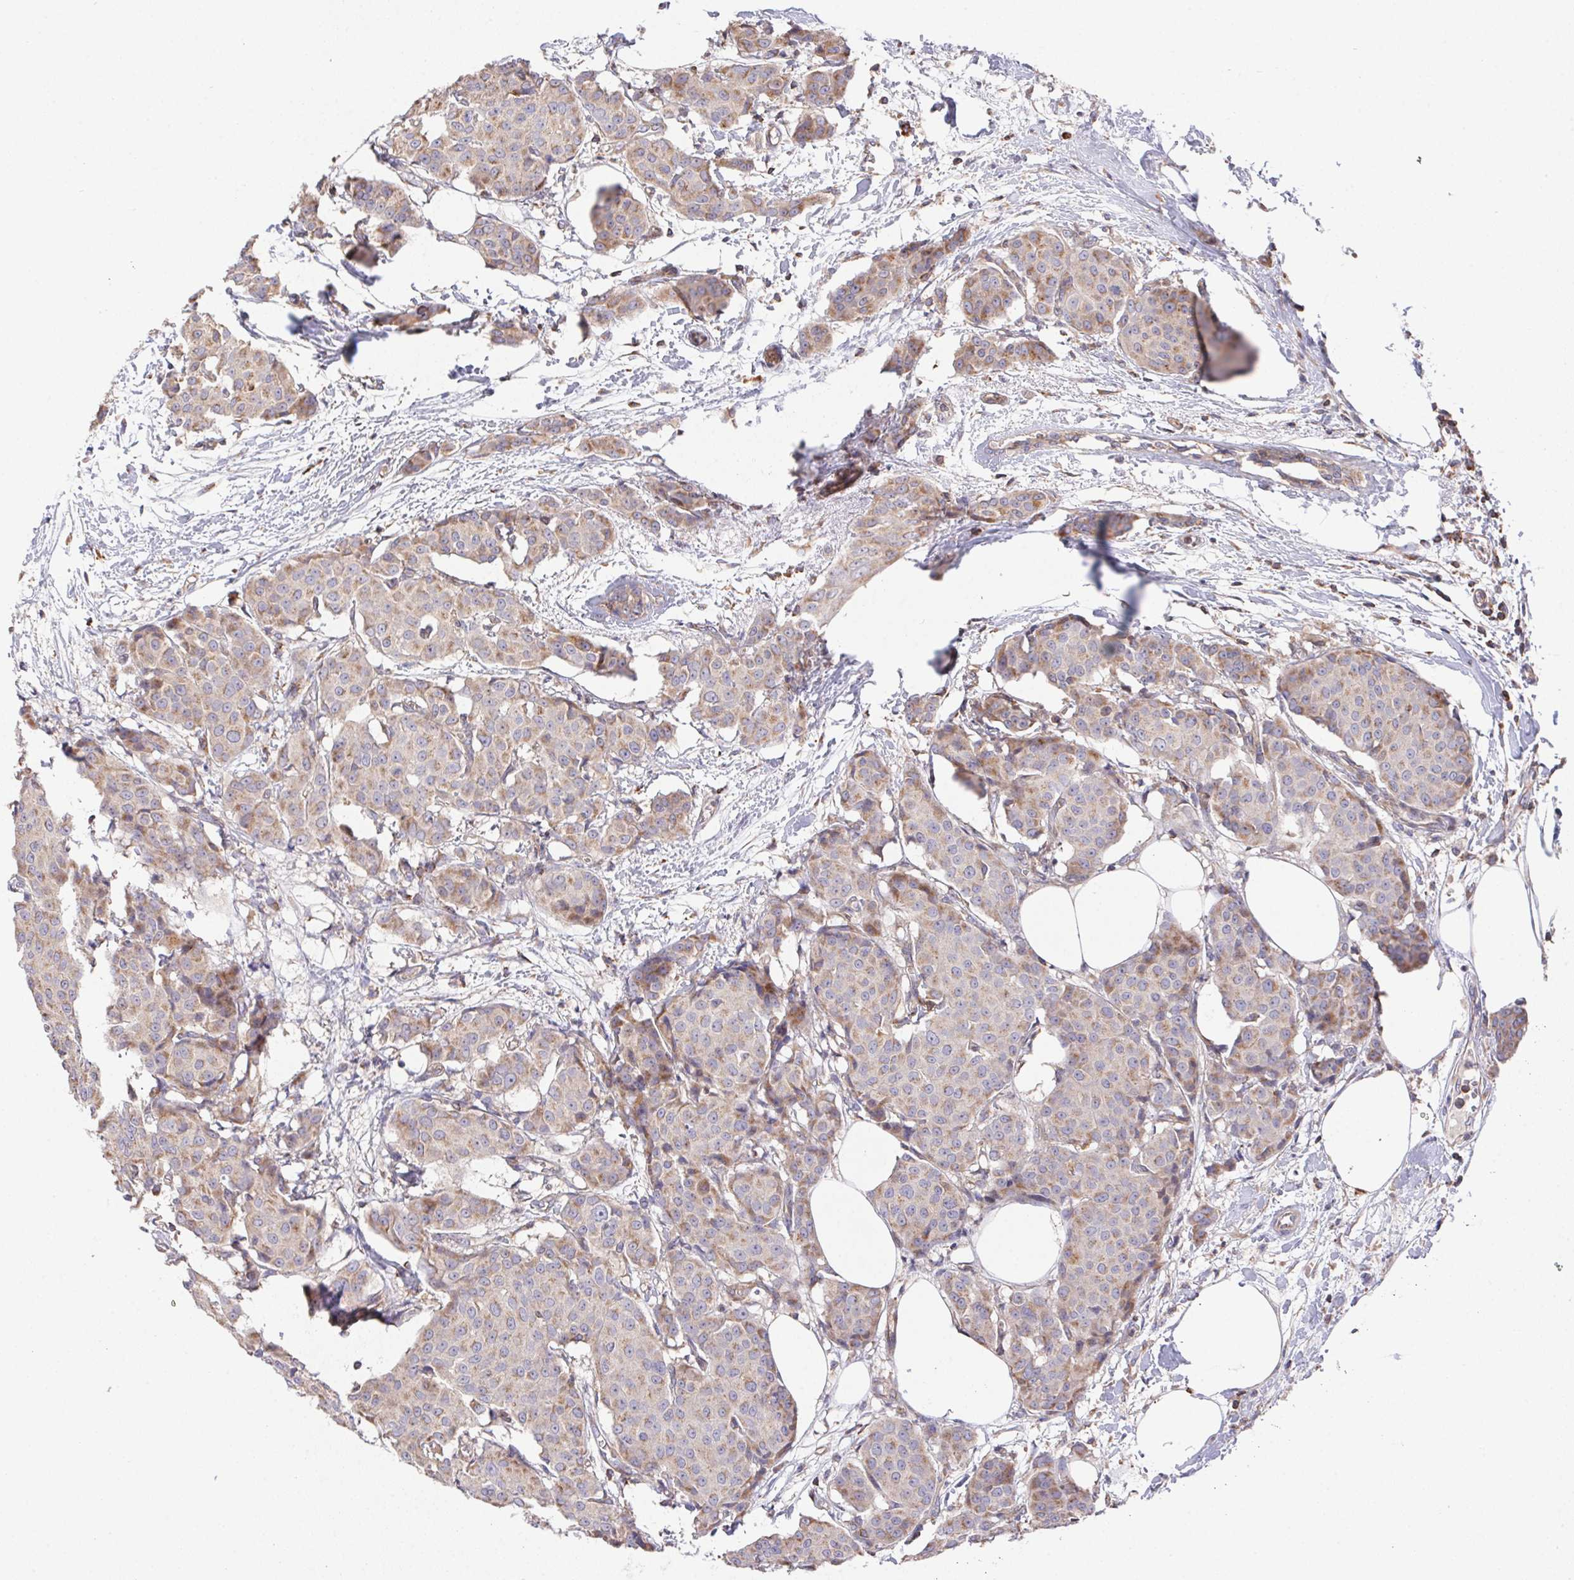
{"staining": {"intensity": "weak", "quantity": "25%-75%", "location": "cytoplasmic/membranous"}, "tissue": "breast cancer", "cell_type": "Tumor cells", "image_type": "cancer", "snomed": [{"axis": "morphology", "description": "Duct carcinoma"}, {"axis": "topography", "description": "Breast"}], "caption": "Breast cancer (intraductal carcinoma) stained for a protein (brown) demonstrates weak cytoplasmic/membranous positive positivity in approximately 25%-75% of tumor cells.", "gene": "FAM241A", "patient": {"sex": "female", "age": 91}}